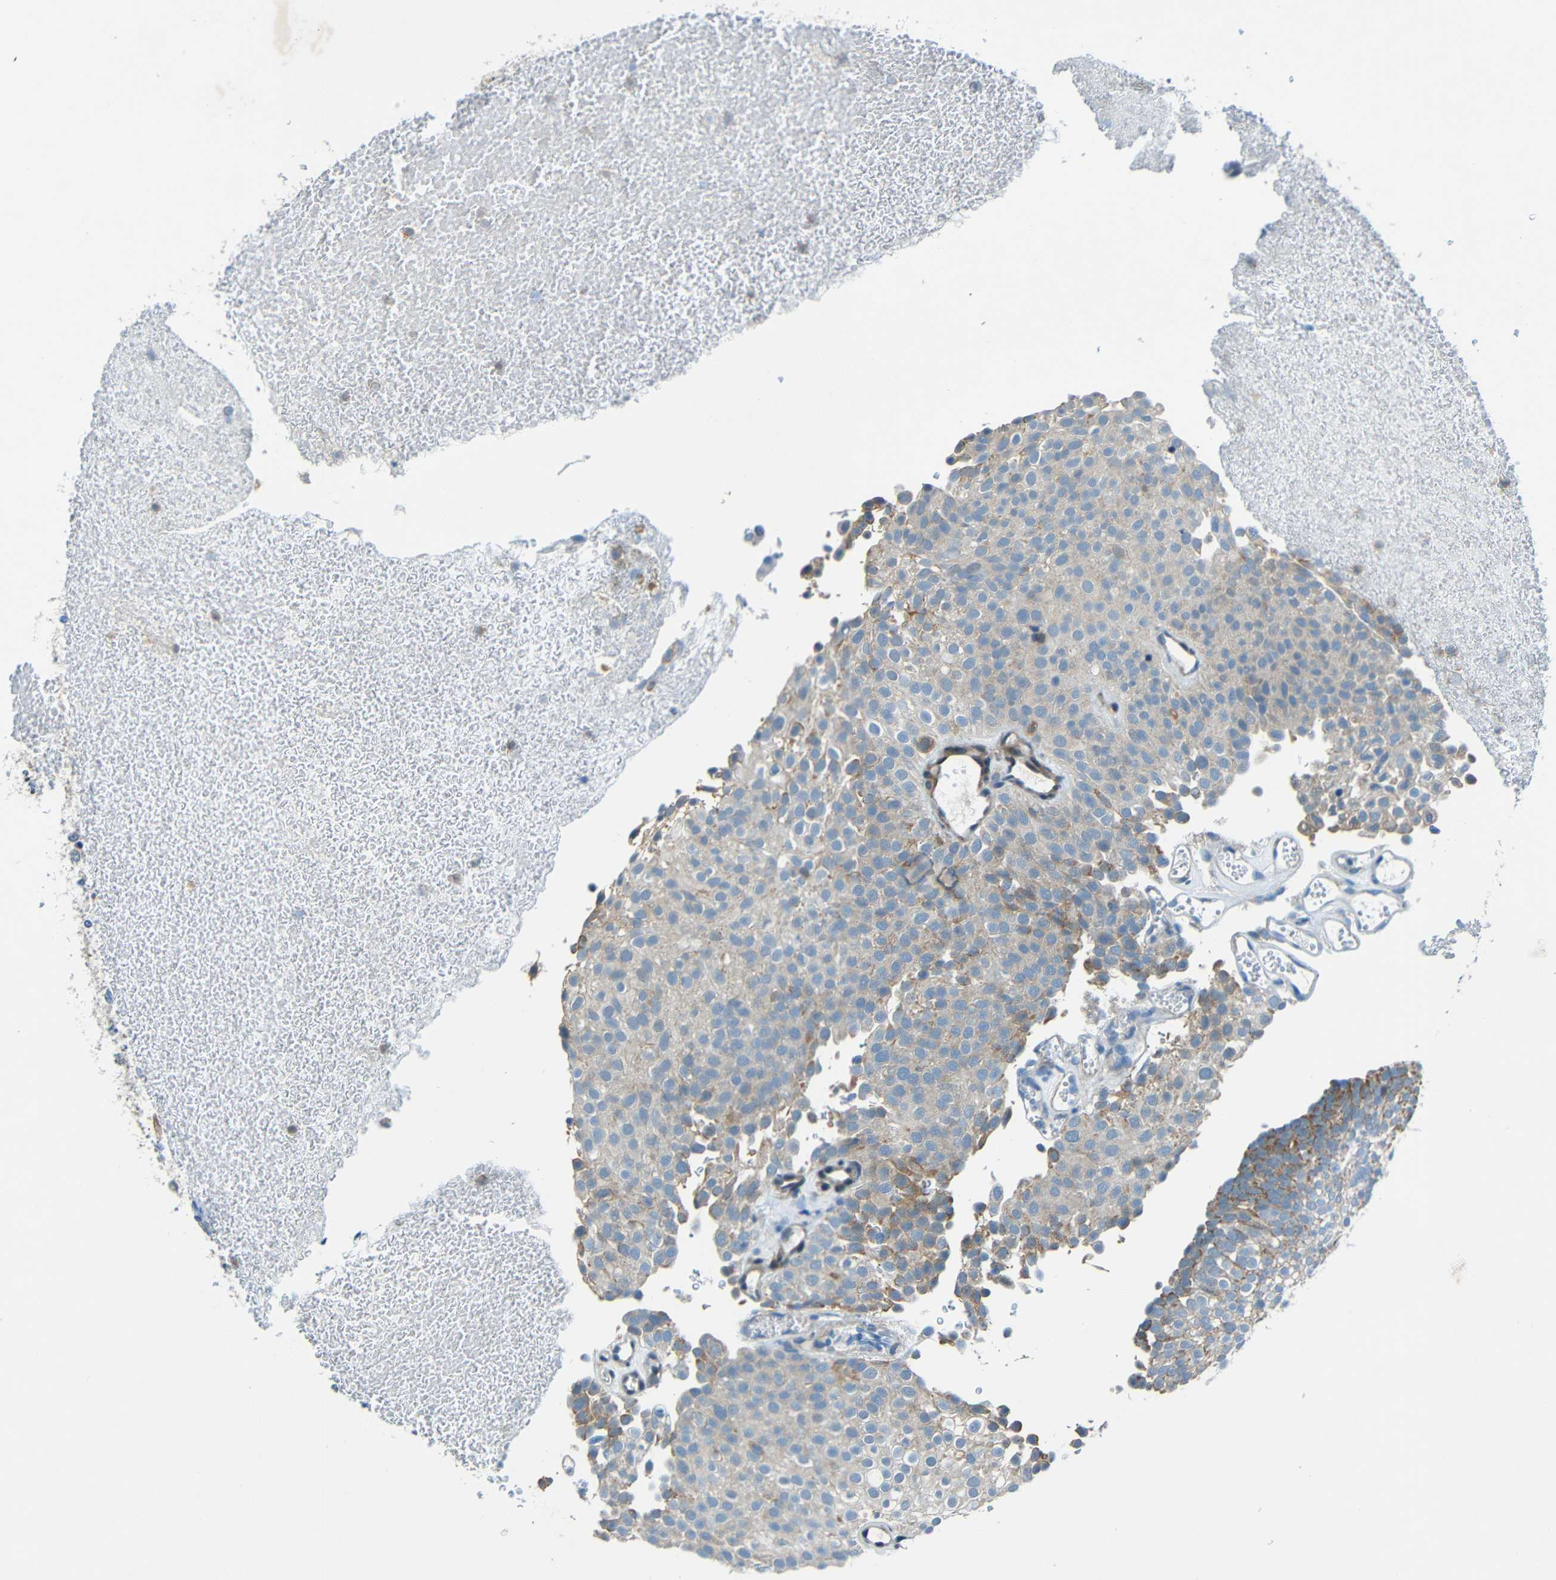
{"staining": {"intensity": "moderate", "quantity": "<25%", "location": "cytoplasmic/membranous"}, "tissue": "urothelial cancer", "cell_type": "Tumor cells", "image_type": "cancer", "snomed": [{"axis": "morphology", "description": "Urothelial carcinoma, Low grade"}, {"axis": "topography", "description": "Urinary bladder"}], "caption": "Low-grade urothelial carcinoma tissue demonstrates moderate cytoplasmic/membranous positivity in about <25% of tumor cells", "gene": "ANKRD22", "patient": {"sex": "male", "age": 78}}